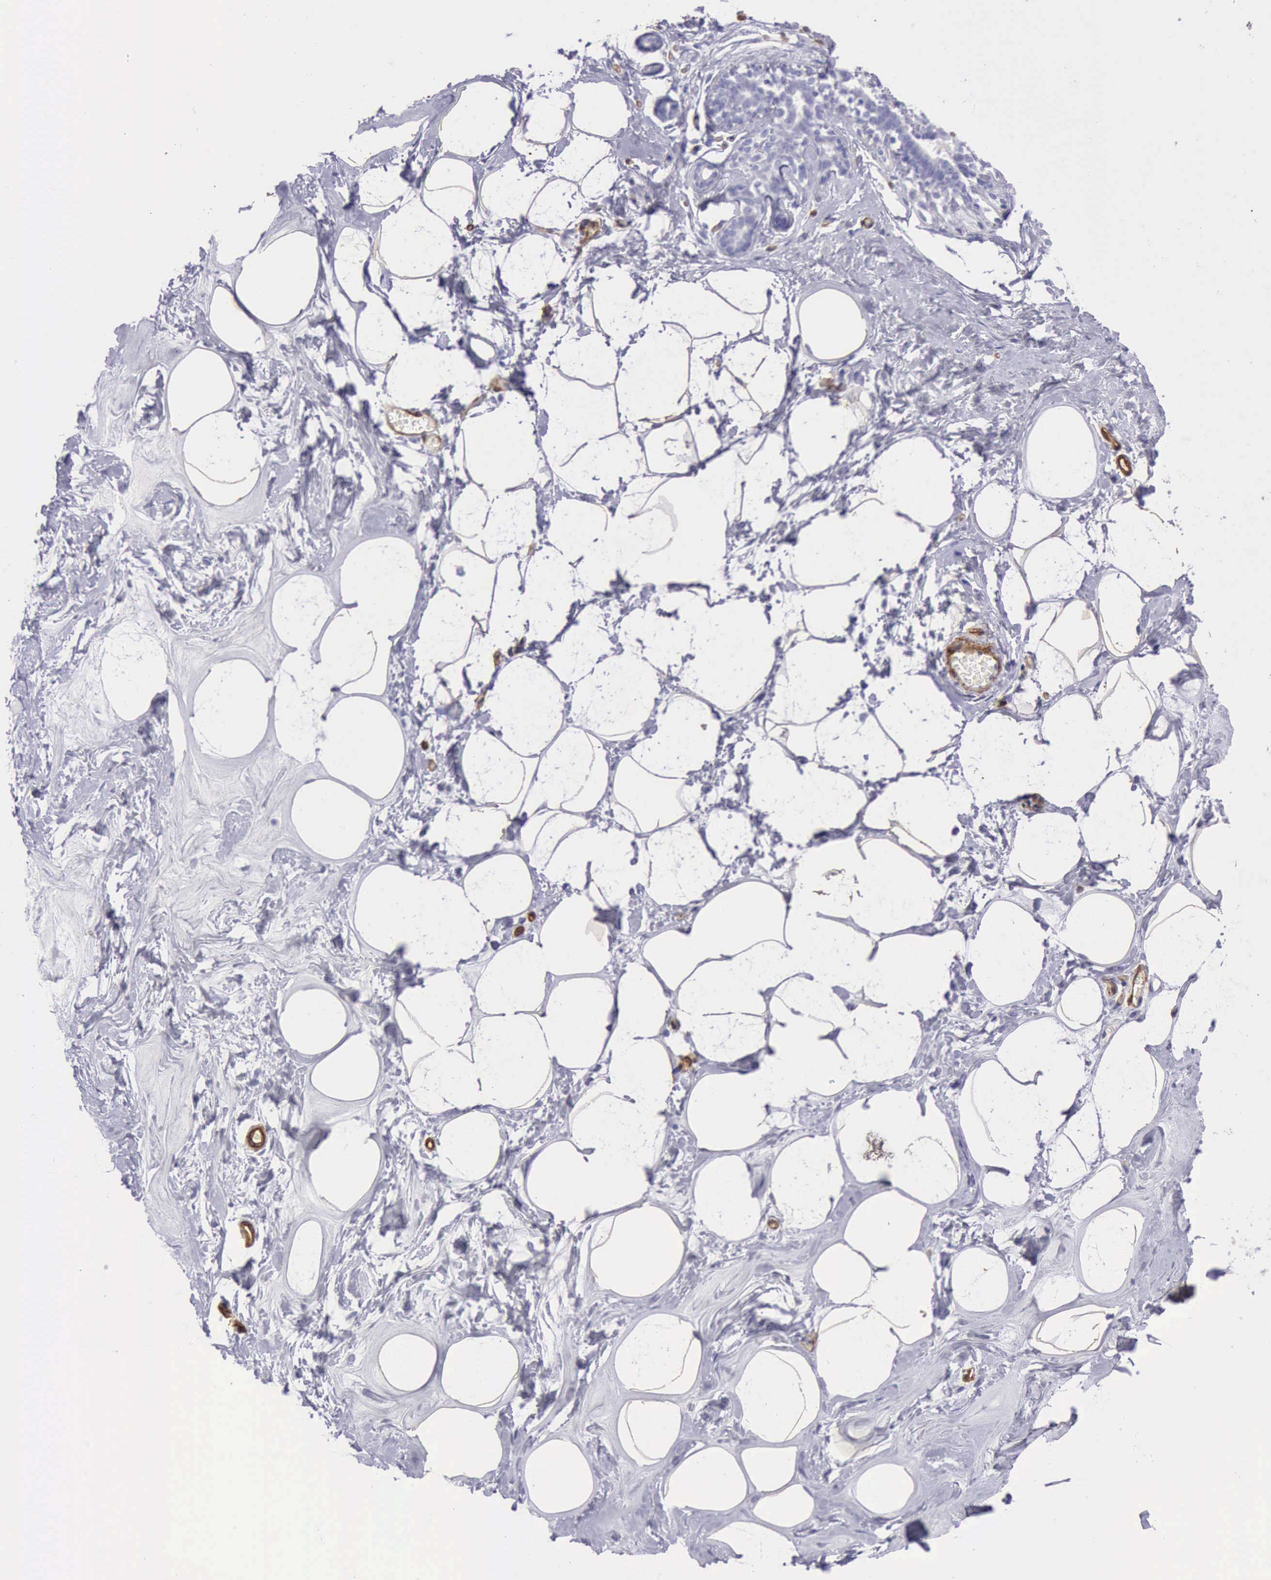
{"staining": {"intensity": "moderate", "quantity": "25%-75%", "location": "cytoplasmic/membranous"}, "tissue": "breast", "cell_type": "Adipocytes", "image_type": "normal", "snomed": [{"axis": "morphology", "description": "Normal tissue, NOS"}, {"axis": "morphology", "description": "Fibrosis, NOS"}, {"axis": "topography", "description": "Breast"}], "caption": "Immunohistochemical staining of benign breast displays moderate cytoplasmic/membranous protein expression in about 25%-75% of adipocytes.", "gene": "AOC3", "patient": {"sex": "female", "age": 39}}